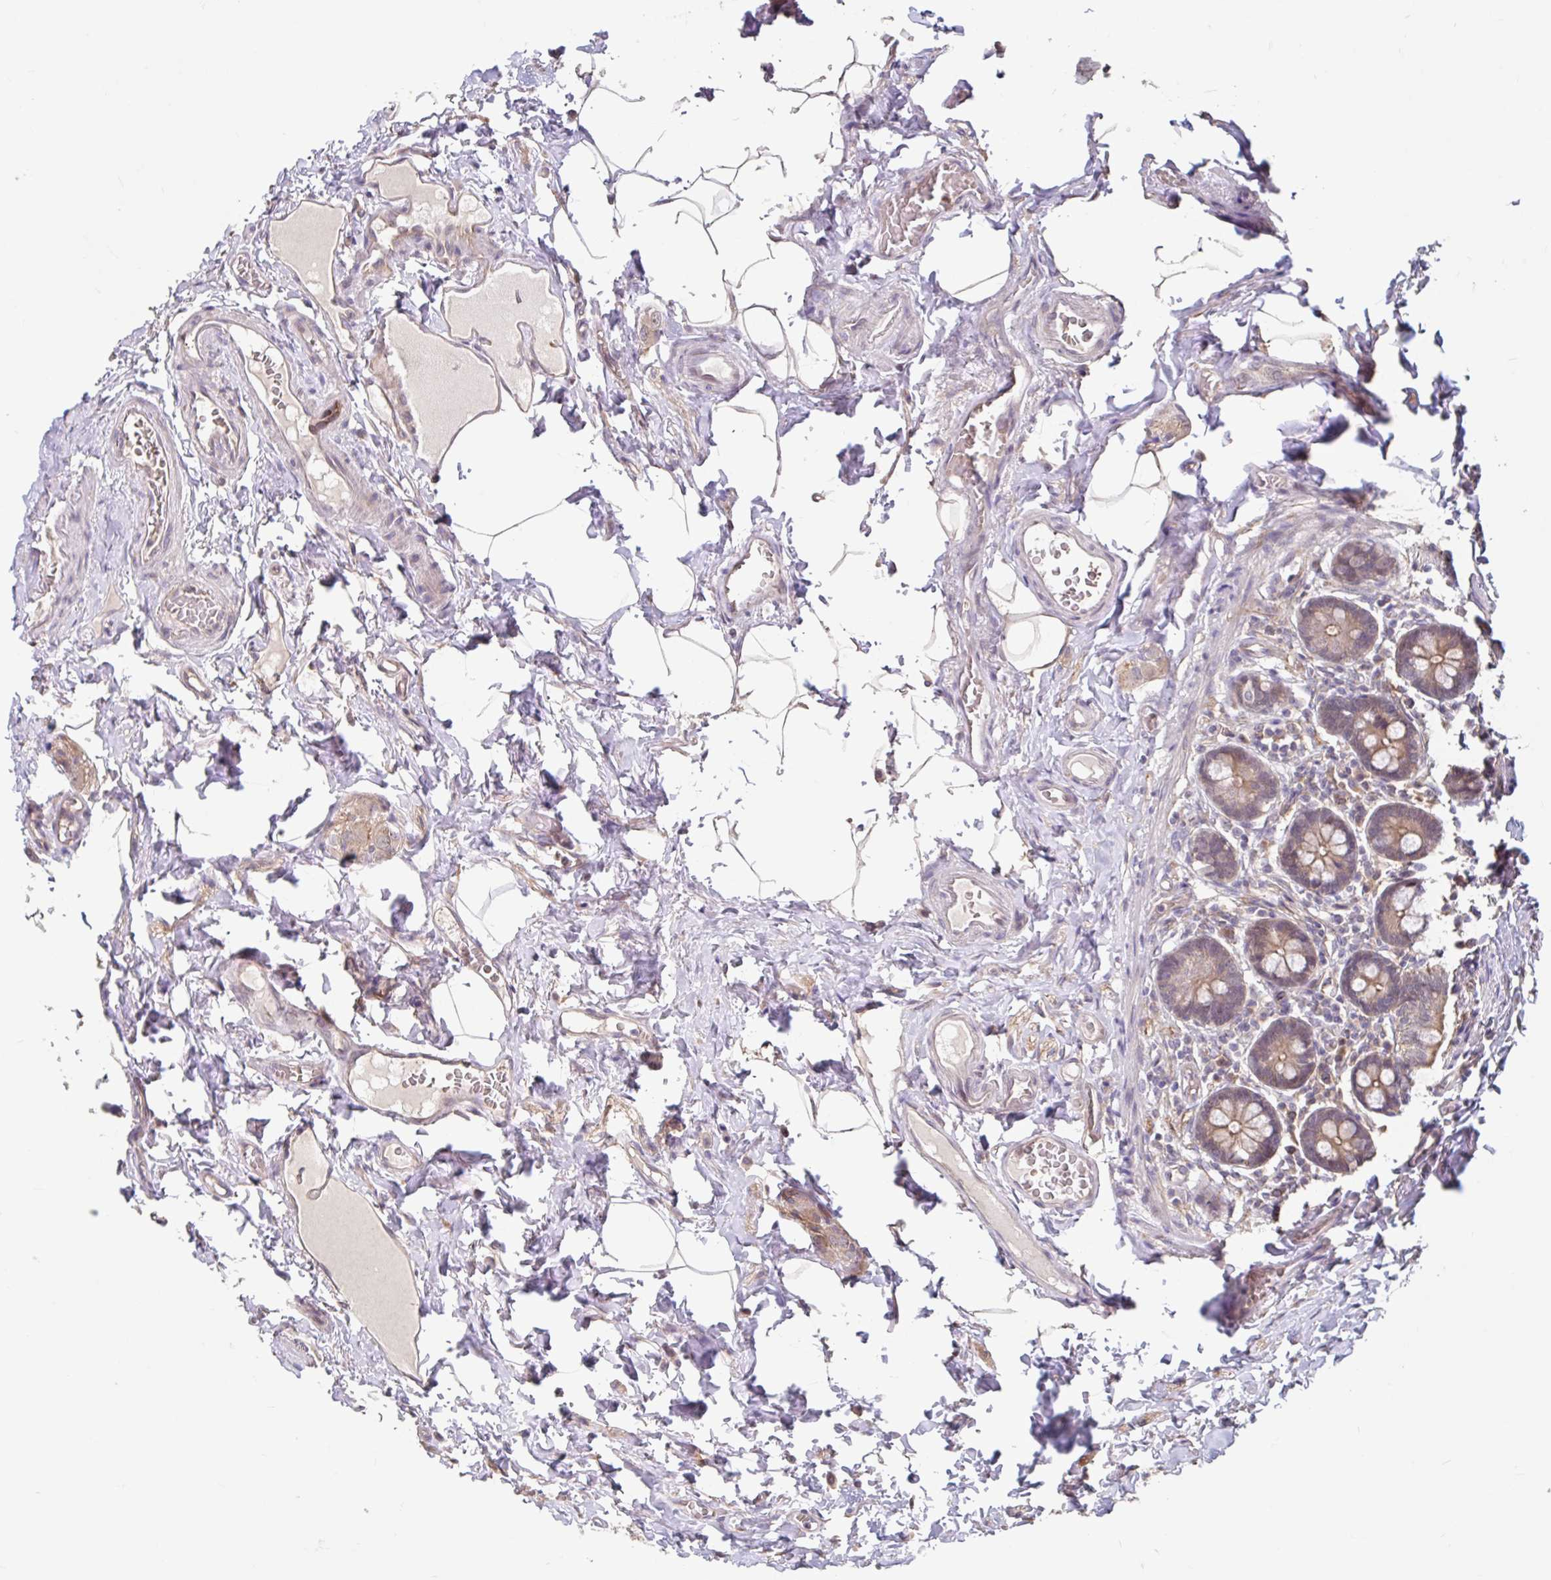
{"staining": {"intensity": "moderate", "quantity": ">75%", "location": "cytoplasmic/membranous"}, "tissue": "small intestine", "cell_type": "Glandular cells", "image_type": "normal", "snomed": [{"axis": "morphology", "description": "Normal tissue, NOS"}, {"axis": "topography", "description": "Small intestine"}], "caption": "Protein staining of unremarkable small intestine demonstrates moderate cytoplasmic/membranous positivity in approximately >75% of glandular cells.", "gene": "STYXL1", "patient": {"sex": "female", "age": 64}}